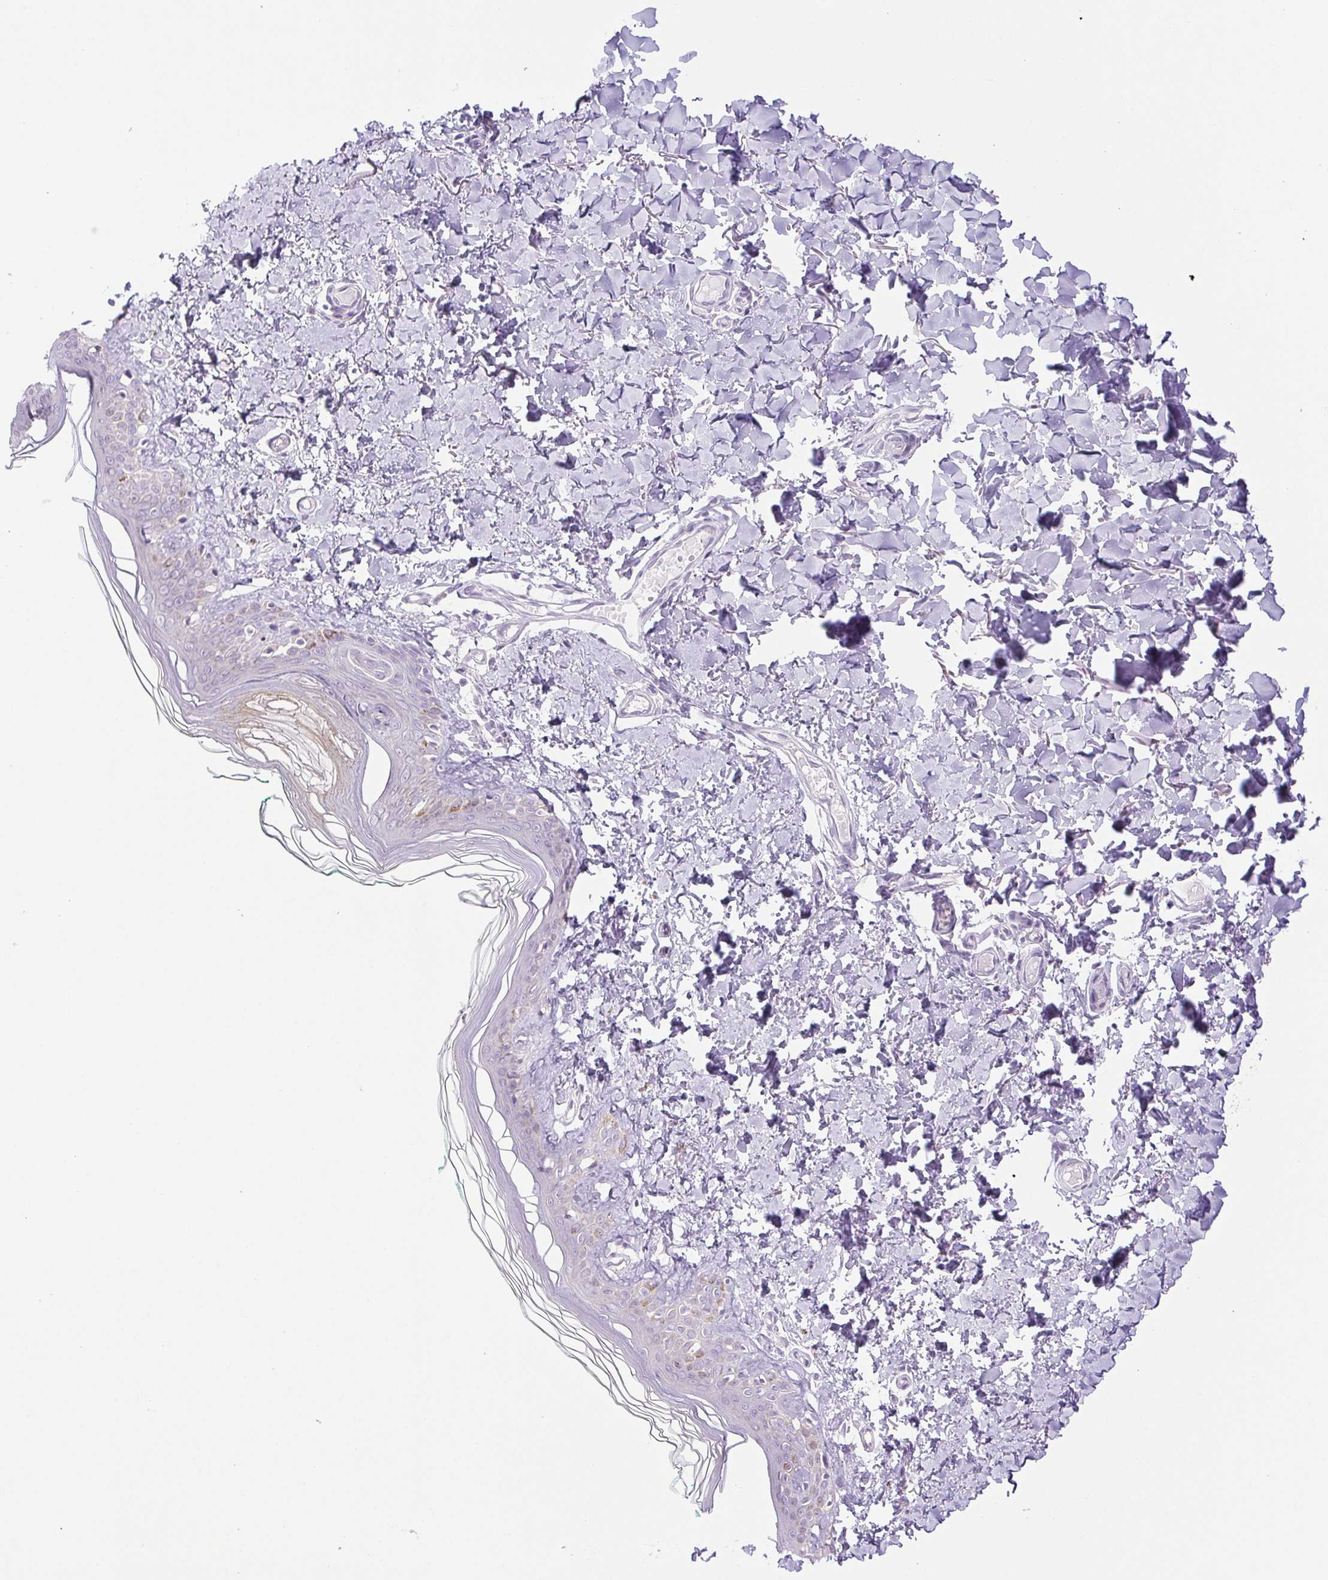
{"staining": {"intensity": "negative", "quantity": "none", "location": "none"}, "tissue": "skin", "cell_type": "Fibroblasts", "image_type": "normal", "snomed": [{"axis": "morphology", "description": "Normal tissue, NOS"}, {"axis": "topography", "description": "Skin"}, {"axis": "topography", "description": "Peripheral nerve tissue"}], "caption": "Immunohistochemical staining of normal skin demonstrates no significant positivity in fibroblasts.", "gene": "PAPPA2", "patient": {"sex": "female", "age": 45}}